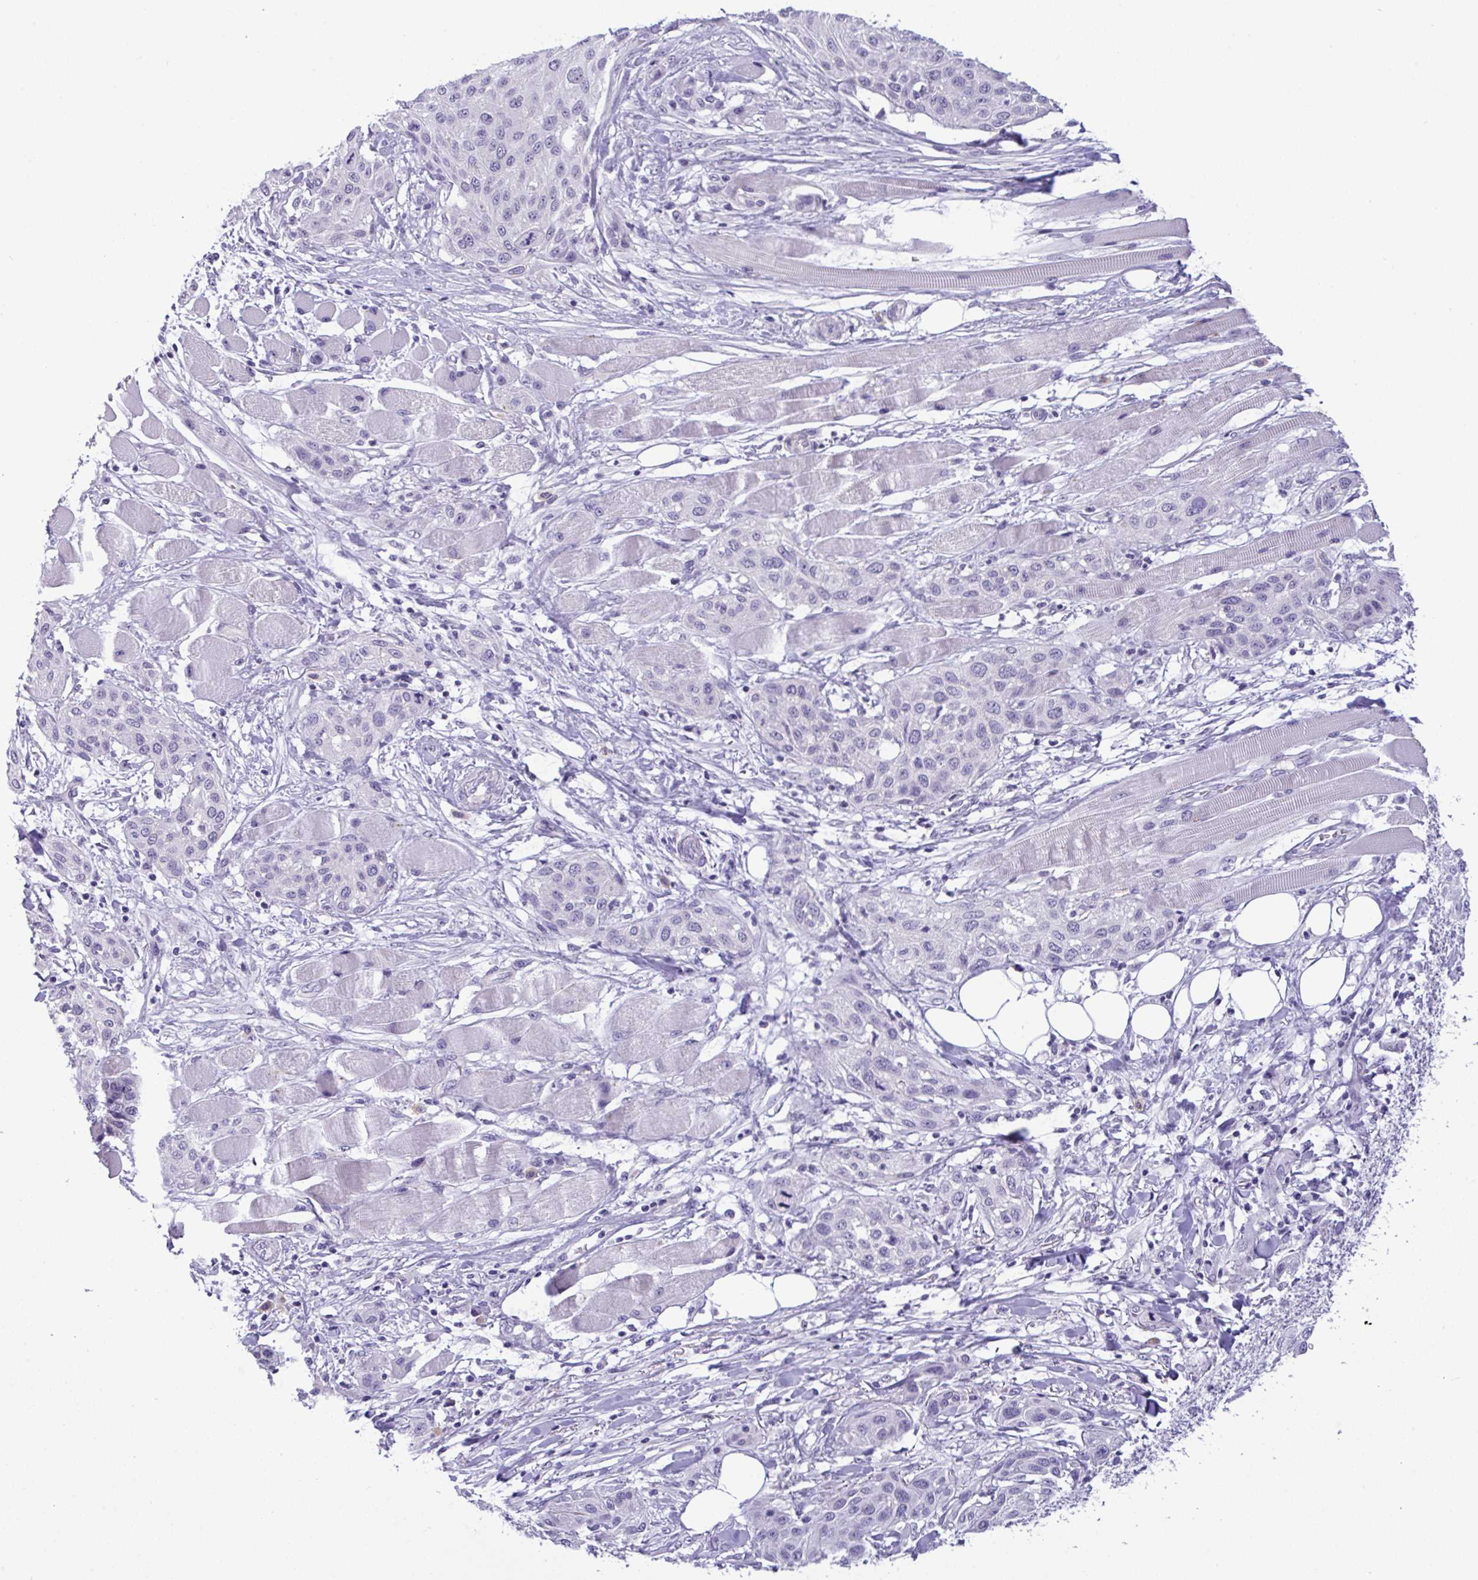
{"staining": {"intensity": "negative", "quantity": "none", "location": "none"}, "tissue": "skin cancer", "cell_type": "Tumor cells", "image_type": "cancer", "snomed": [{"axis": "morphology", "description": "Squamous cell carcinoma, NOS"}, {"axis": "topography", "description": "Skin"}], "caption": "Skin cancer was stained to show a protein in brown. There is no significant staining in tumor cells.", "gene": "YBX2", "patient": {"sex": "female", "age": 87}}